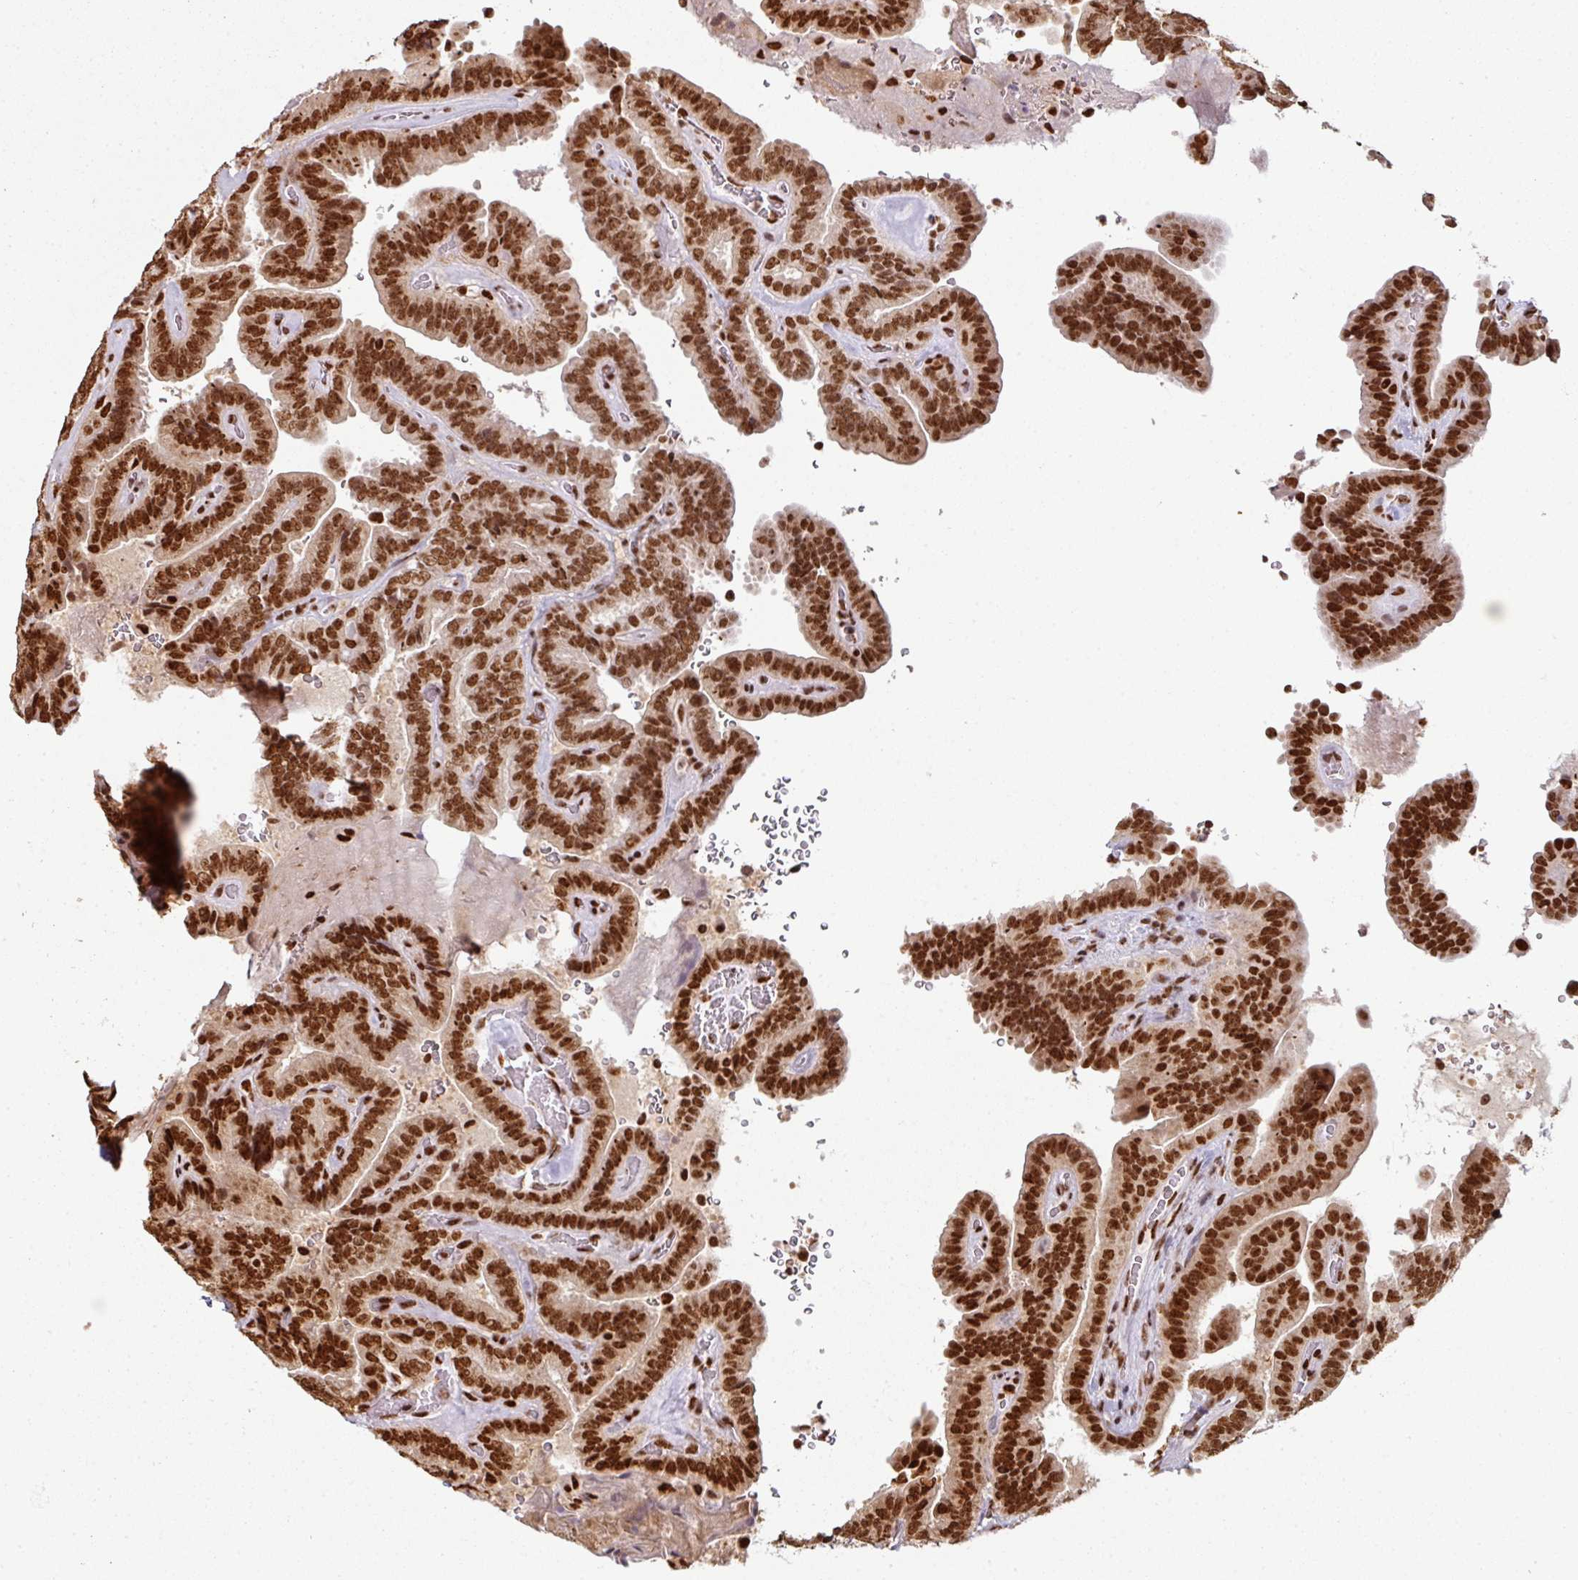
{"staining": {"intensity": "strong", "quantity": ">75%", "location": "nuclear"}, "tissue": "thyroid cancer", "cell_type": "Tumor cells", "image_type": "cancer", "snomed": [{"axis": "morphology", "description": "Papillary adenocarcinoma, NOS"}, {"axis": "topography", "description": "Thyroid gland"}], "caption": "Tumor cells exhibit strong nuclear positivity in about >75% of cells in thyroid cancer.", "gene": "SIK3", "patient": {"sex": "male", "age": 61}}